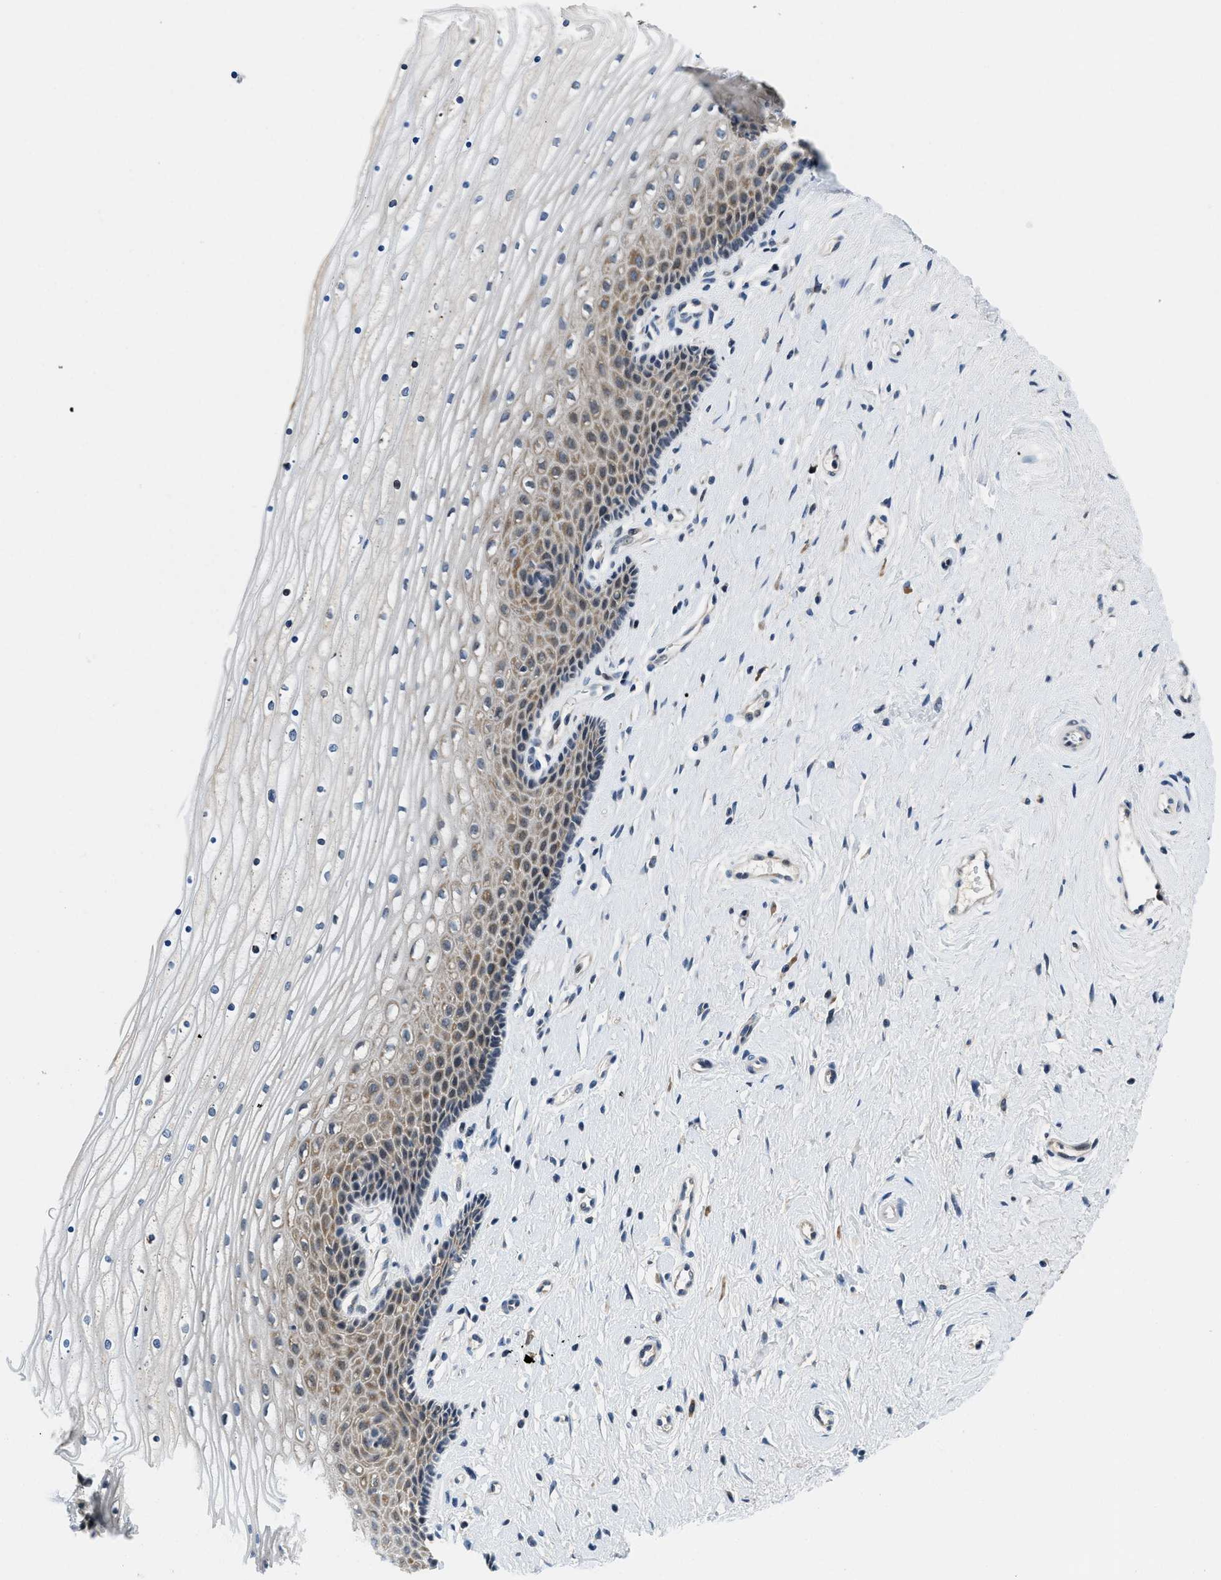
{"staining": {"intensity": "moderate", "quantity": "25%-75%", "location": "cytoplasmic/membranous"}, "tissue": "cervix", "cell_type": "Squamous epithelial cells", "image_type": "normal", "snomed": [{"axis": "morphology", "description": "Normal tissue, NOS"}, {"axis": "topography", "description": "Cervix"}], "caption": "Human cervix stained with a brown dye demonstrates moderate cytoplasmic/membranous positive staining in about 25%-75% of squamous epithelial cells.", "gene": "IKBKE", "patient": {"sex": "female", "age": 39}}